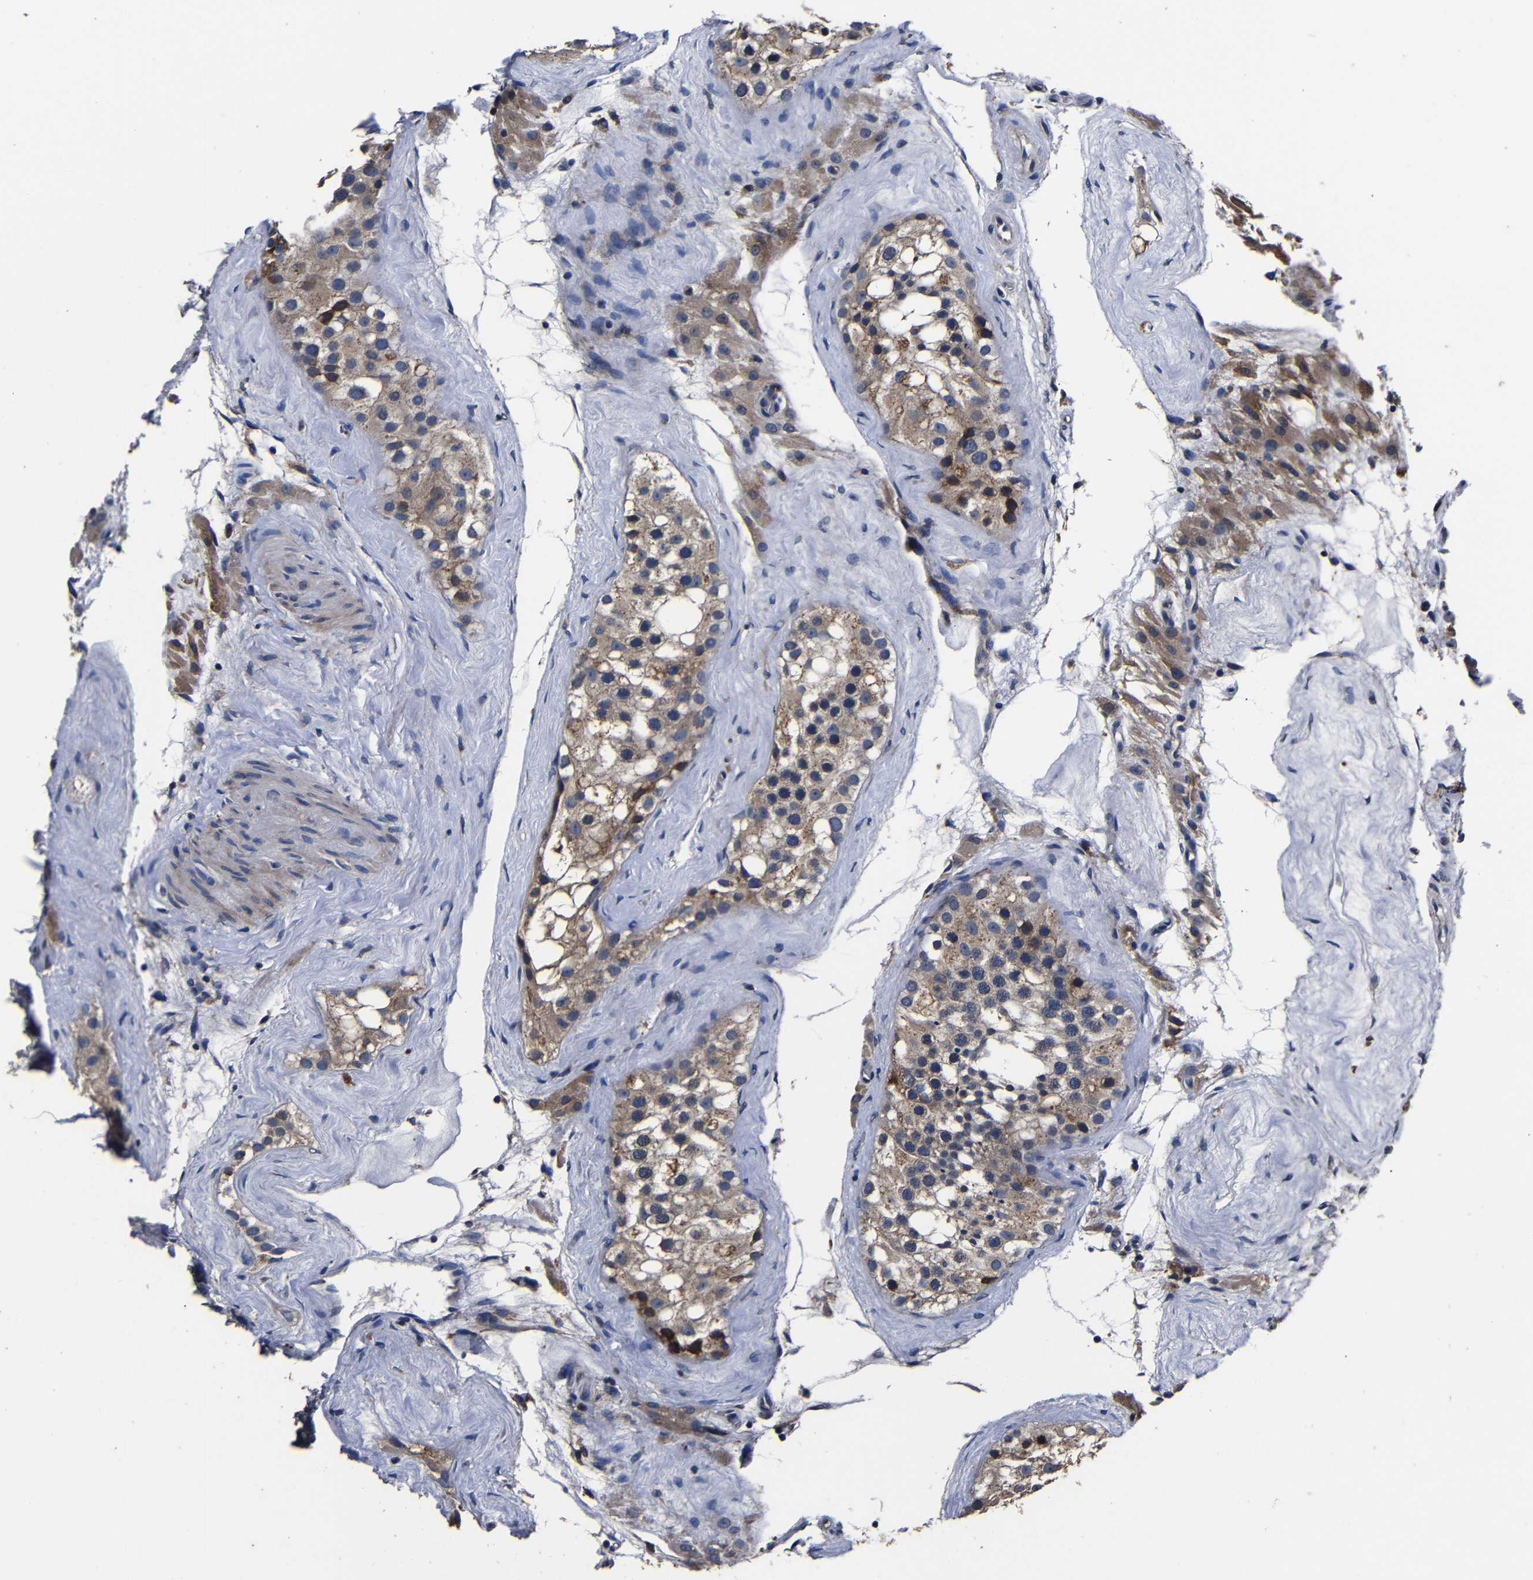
{"staining": {"intensity": "moderate", "quantity": ">75%", "location": "cytoplasmic/membranous"}, "tissue": "testis", "cell_type": "Cells in seminiferous ducts", "image_type": "normal", "snomed": [{"axis": "morphology", "description": "Normal tissue, NOS"}, {"axis": "morphology", "description": "Seminoma, NOS"}, {"axis": "topography", "description": "Testis"}], "caption": "Benign testis reveals moderate cytoplasmic/membranous positivity in approximately >75% of cells in seminiferous ducts, visualized by immunohistochemistry.", "gene": "SCN9A", "patient": {"sex": "male", "age": 71}}